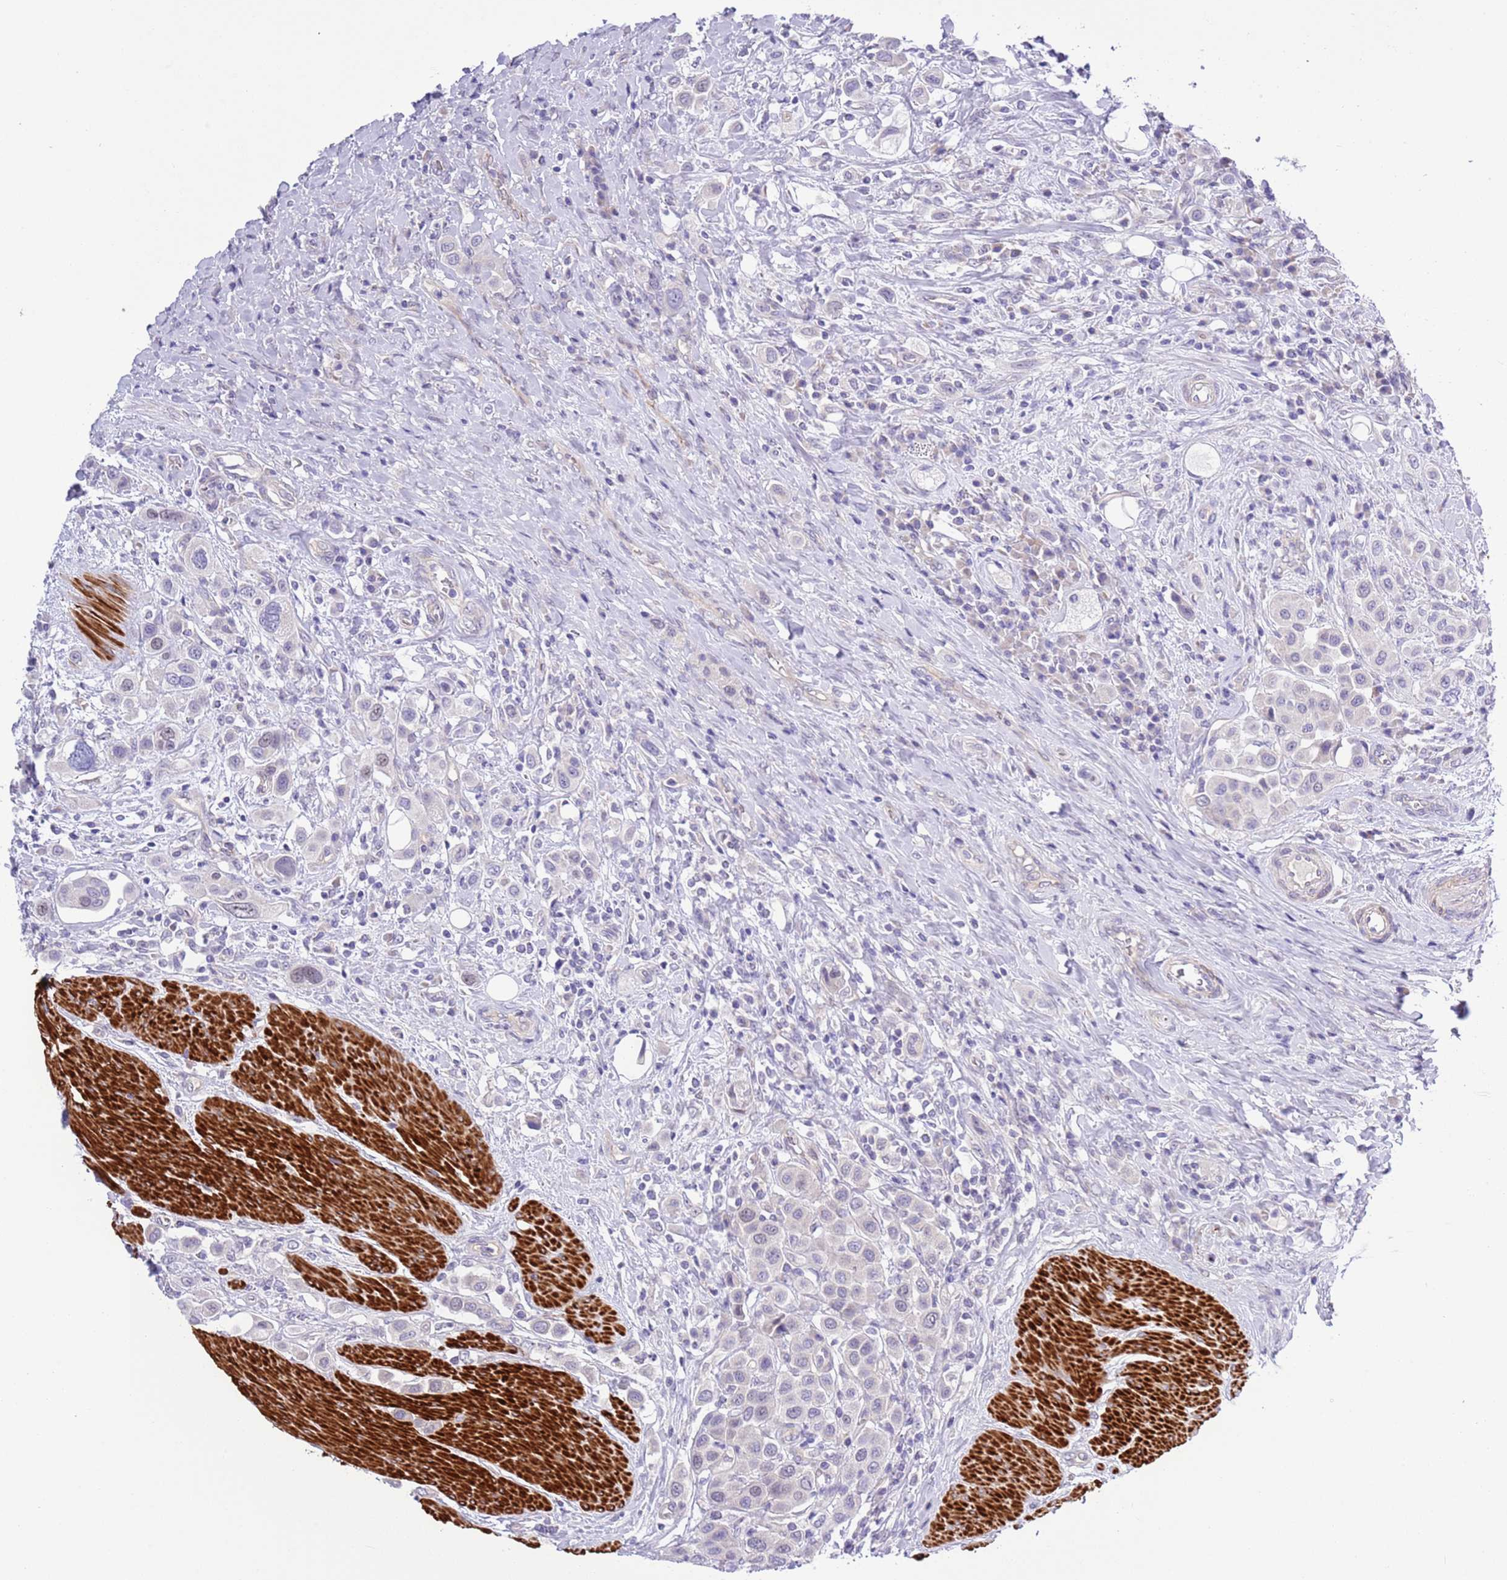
{"staining": {"intensity": "negative", "quantity": "none", "location": "none"}, "tissue": "urothelial cancer", "cell_type": "Tumor cells", "image_type": "cancer", "snomed": [{"axis": "morphology", "description": "Urothelial carcinoma, High grade"}, {"axis": "topography", "description": "Urinary bladder"}], "caption": "A high-resolution image shows immunohistochemistry (IHC) staining of high-grade urothelial carcinoma, which reveals no significant positivity in tumor cells. (Stains: DAB (3,3'-diaminobenzidine) immunohistochemistry with hematoxylin counter stain, Microscopy: brightfield microscopy at high magnification).", "gene": "NET1", "patient": {"sex": "male", "age": 50}}